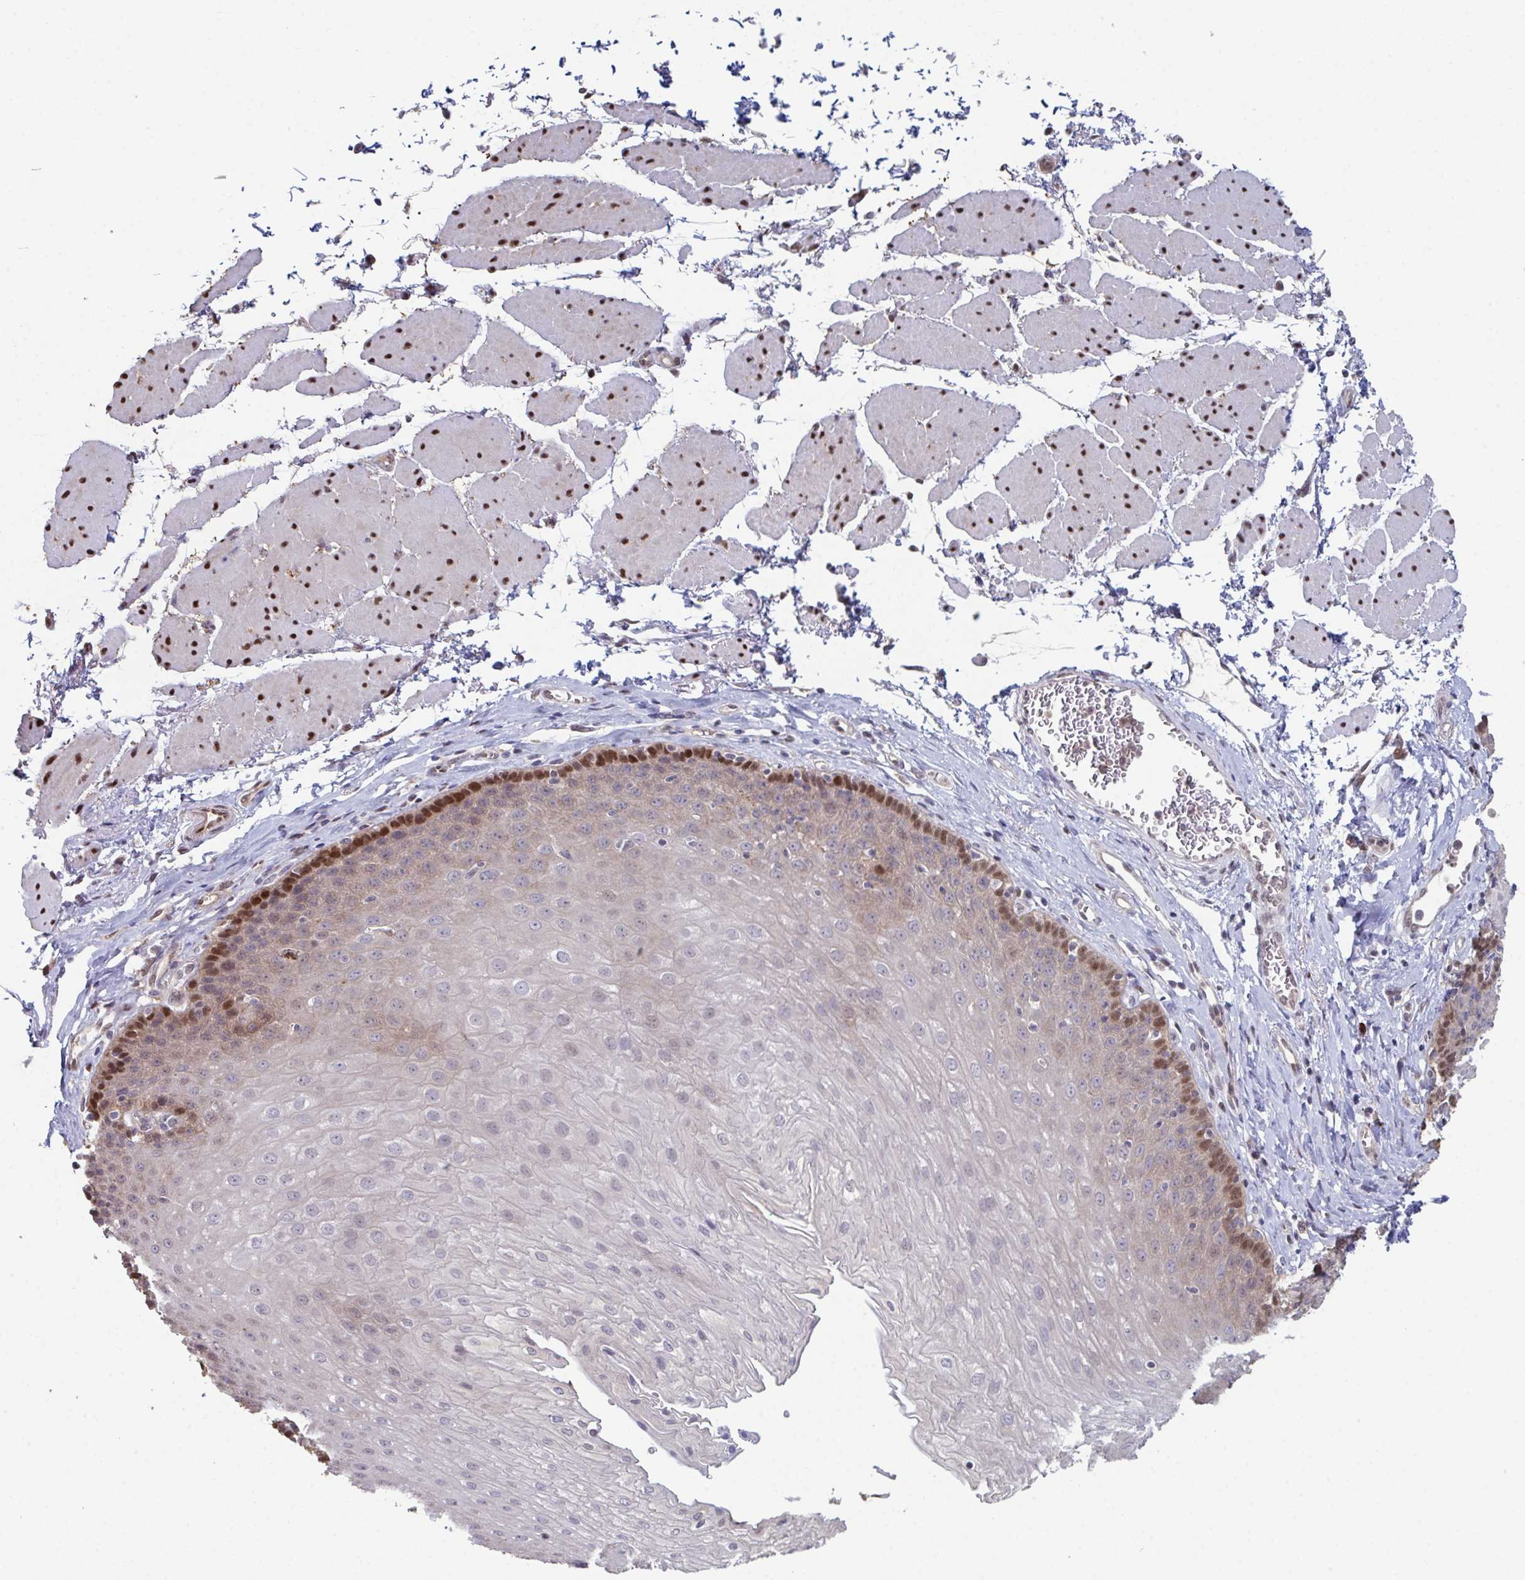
{"staining": {"intensity": "moderate", "quantity": "<25%", "location": "nuclear"}, "tissue": "esophagus", "cell_type": "Squamous epithelial cells", "image_type": "normal", "snomed": [{"axis": "morphology", "description": "Normal tissue, NOS"}, {"axis": "topography", "description": "Esophagus"}], "caption": "Esophagus stained with a brown dye demonstrates moderate nuclear positive staining in approximately <25% of squamous epithelial cells.", "gene": "ACD", "patient": {"sex": "female", "age": 81}}